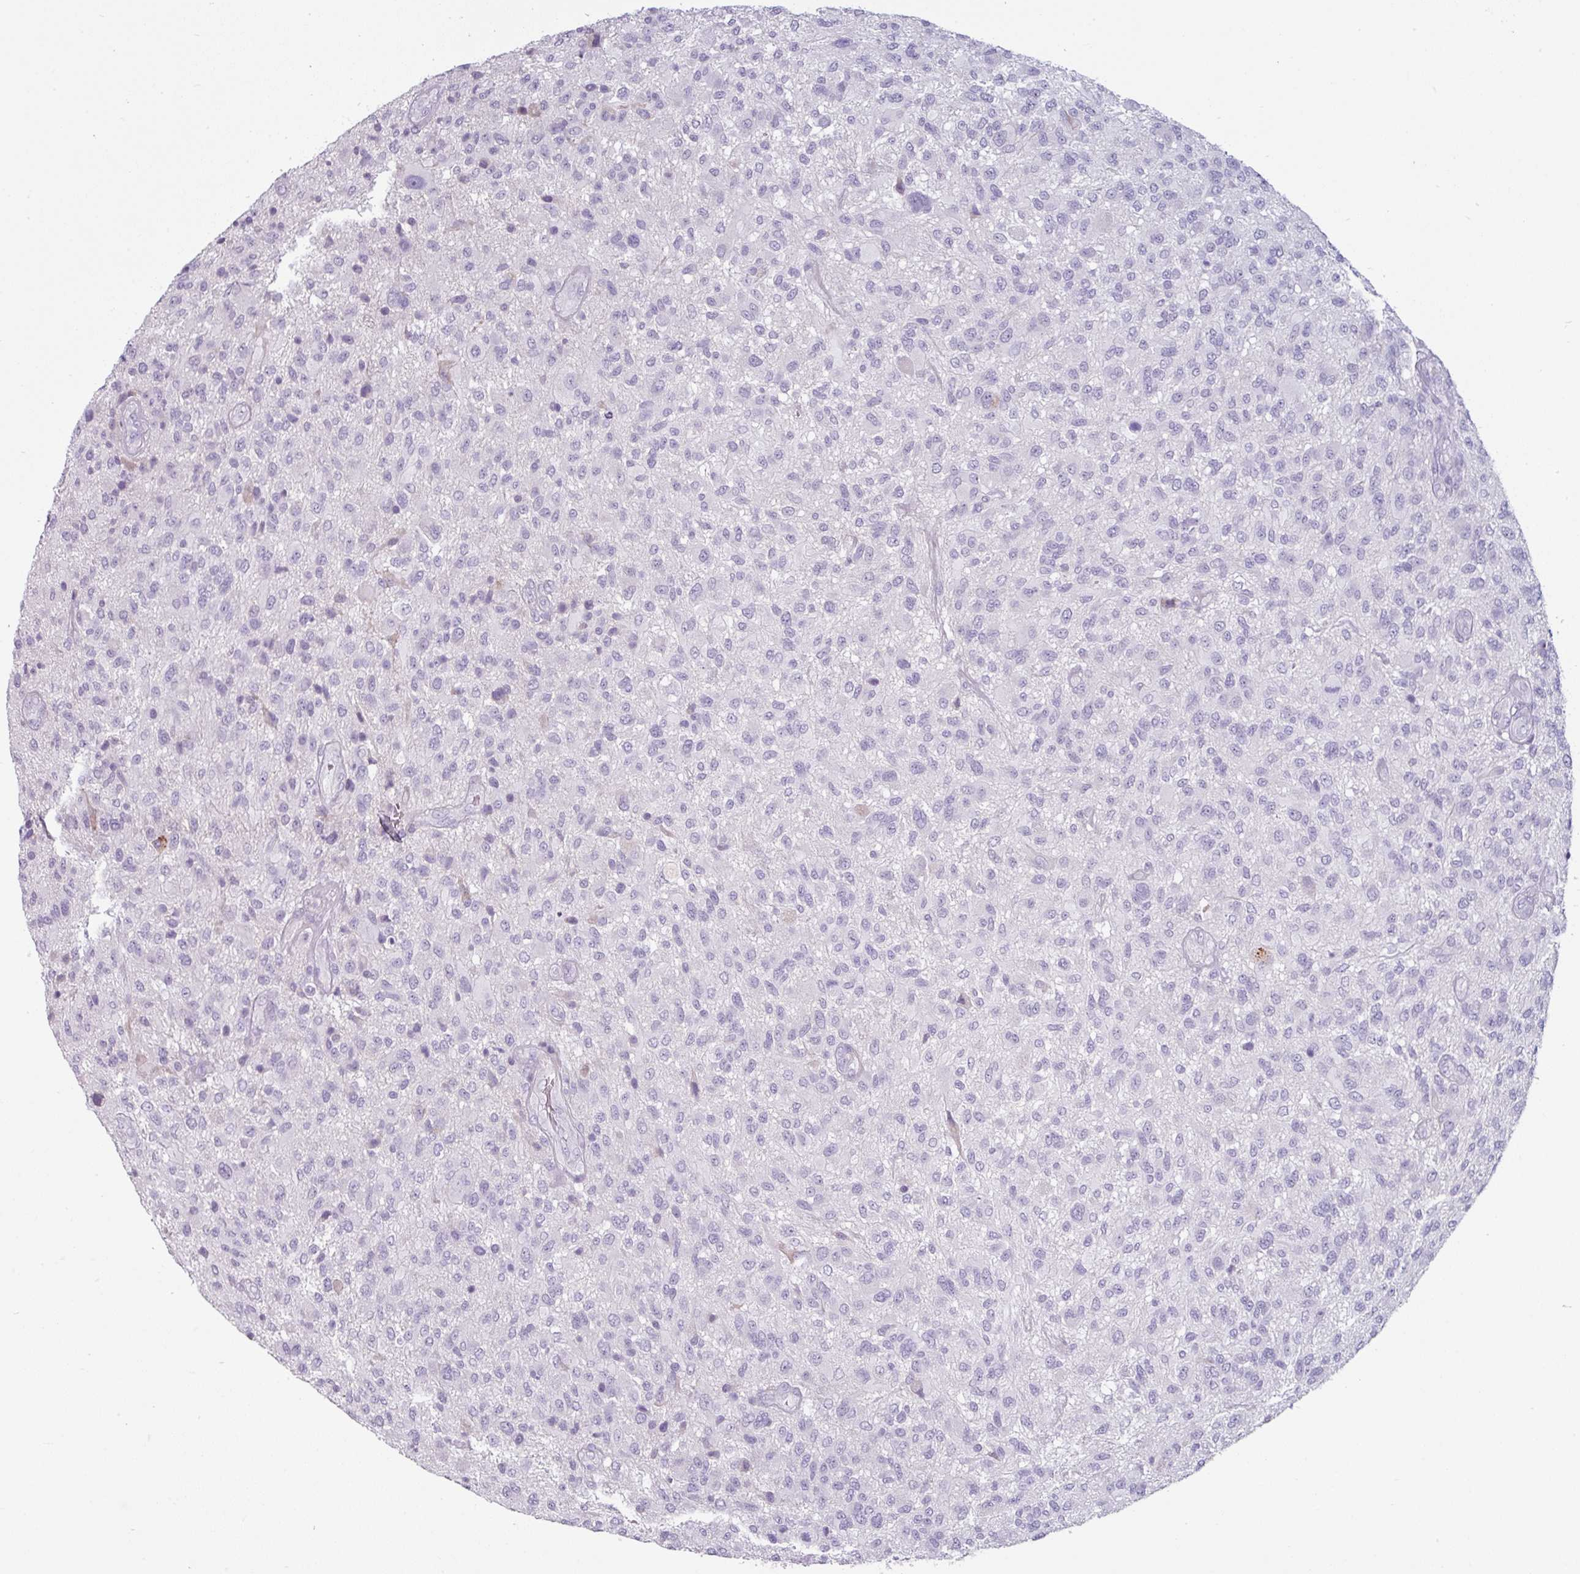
{"staining": {"intensity": "negative", "quantity": "none", "location": "none"}, "tissue": "glioma", "cell_type": "Tumor cells", "image_type": "cancer", "snomed": [{"axis": "morphology", "description": "Glioma, malignant, High grade"}, {"axis": "topography", "description": "Brain"}], "caption": "Tumor cells show no significant positivity in glioma.", "gene": "CLCA1", "patient": {"sex": "male", "age": 47}}